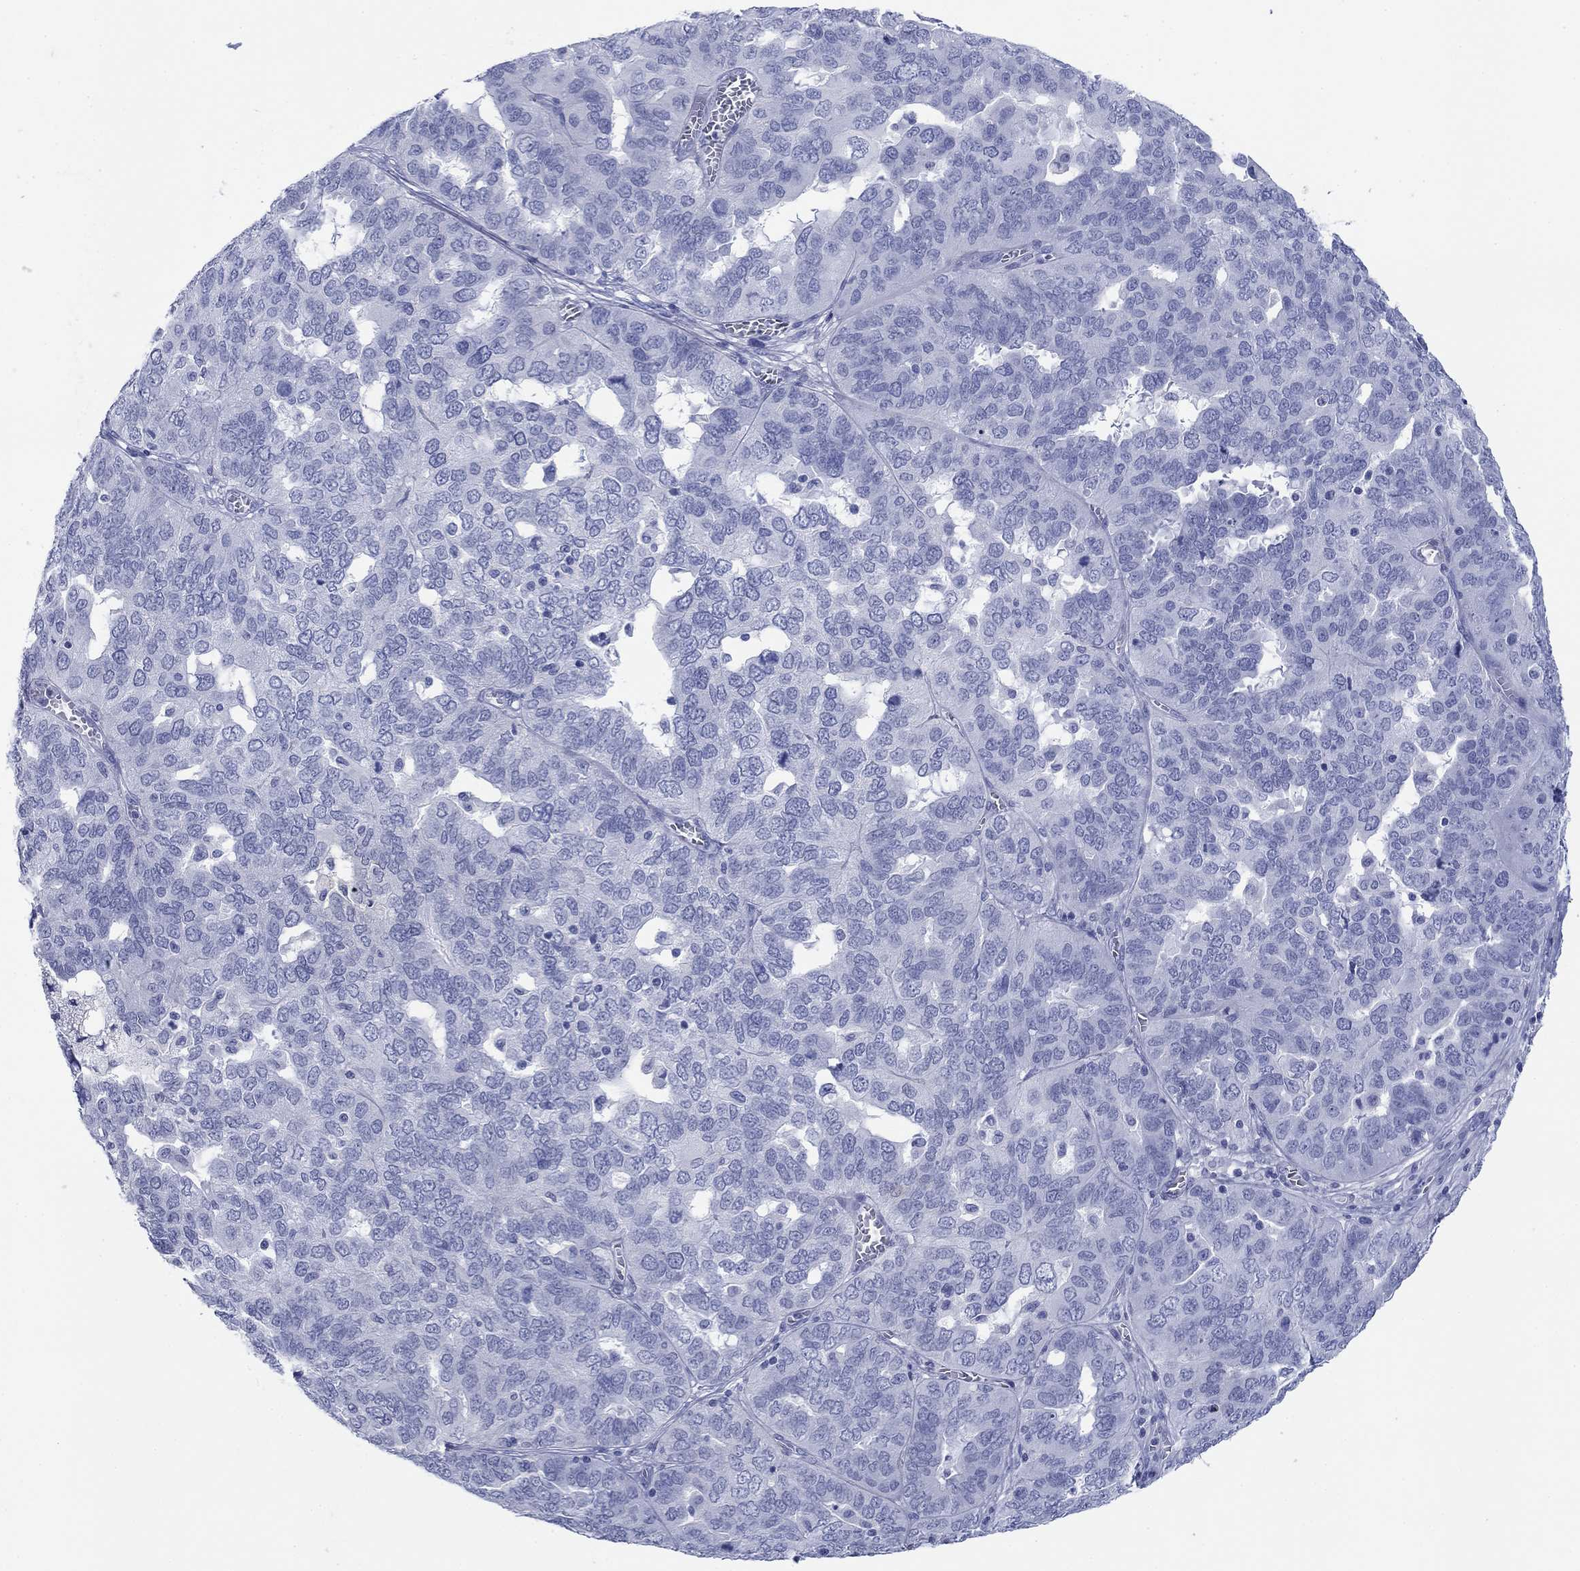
{"staining": {"intensity": "negative", "quantity": "none", "location": "none"}, "tissue": "ovarian cancer", "cell_type": "Tumor cells", "image_type": "cancer", "snomed": [{"axis": "morphology", "description": "Carcinoma, endometroid"}, {"axis": "topography", "description": "Soft tissue"}, {"axis": "topography", "description": "Ovary"}], "caption": "Image shows no protein expression in tumor cells of ovarian endometroid carcinoma tissue.", "gene": "PDYN", "patient": {"sex": "female", "age": 52}}